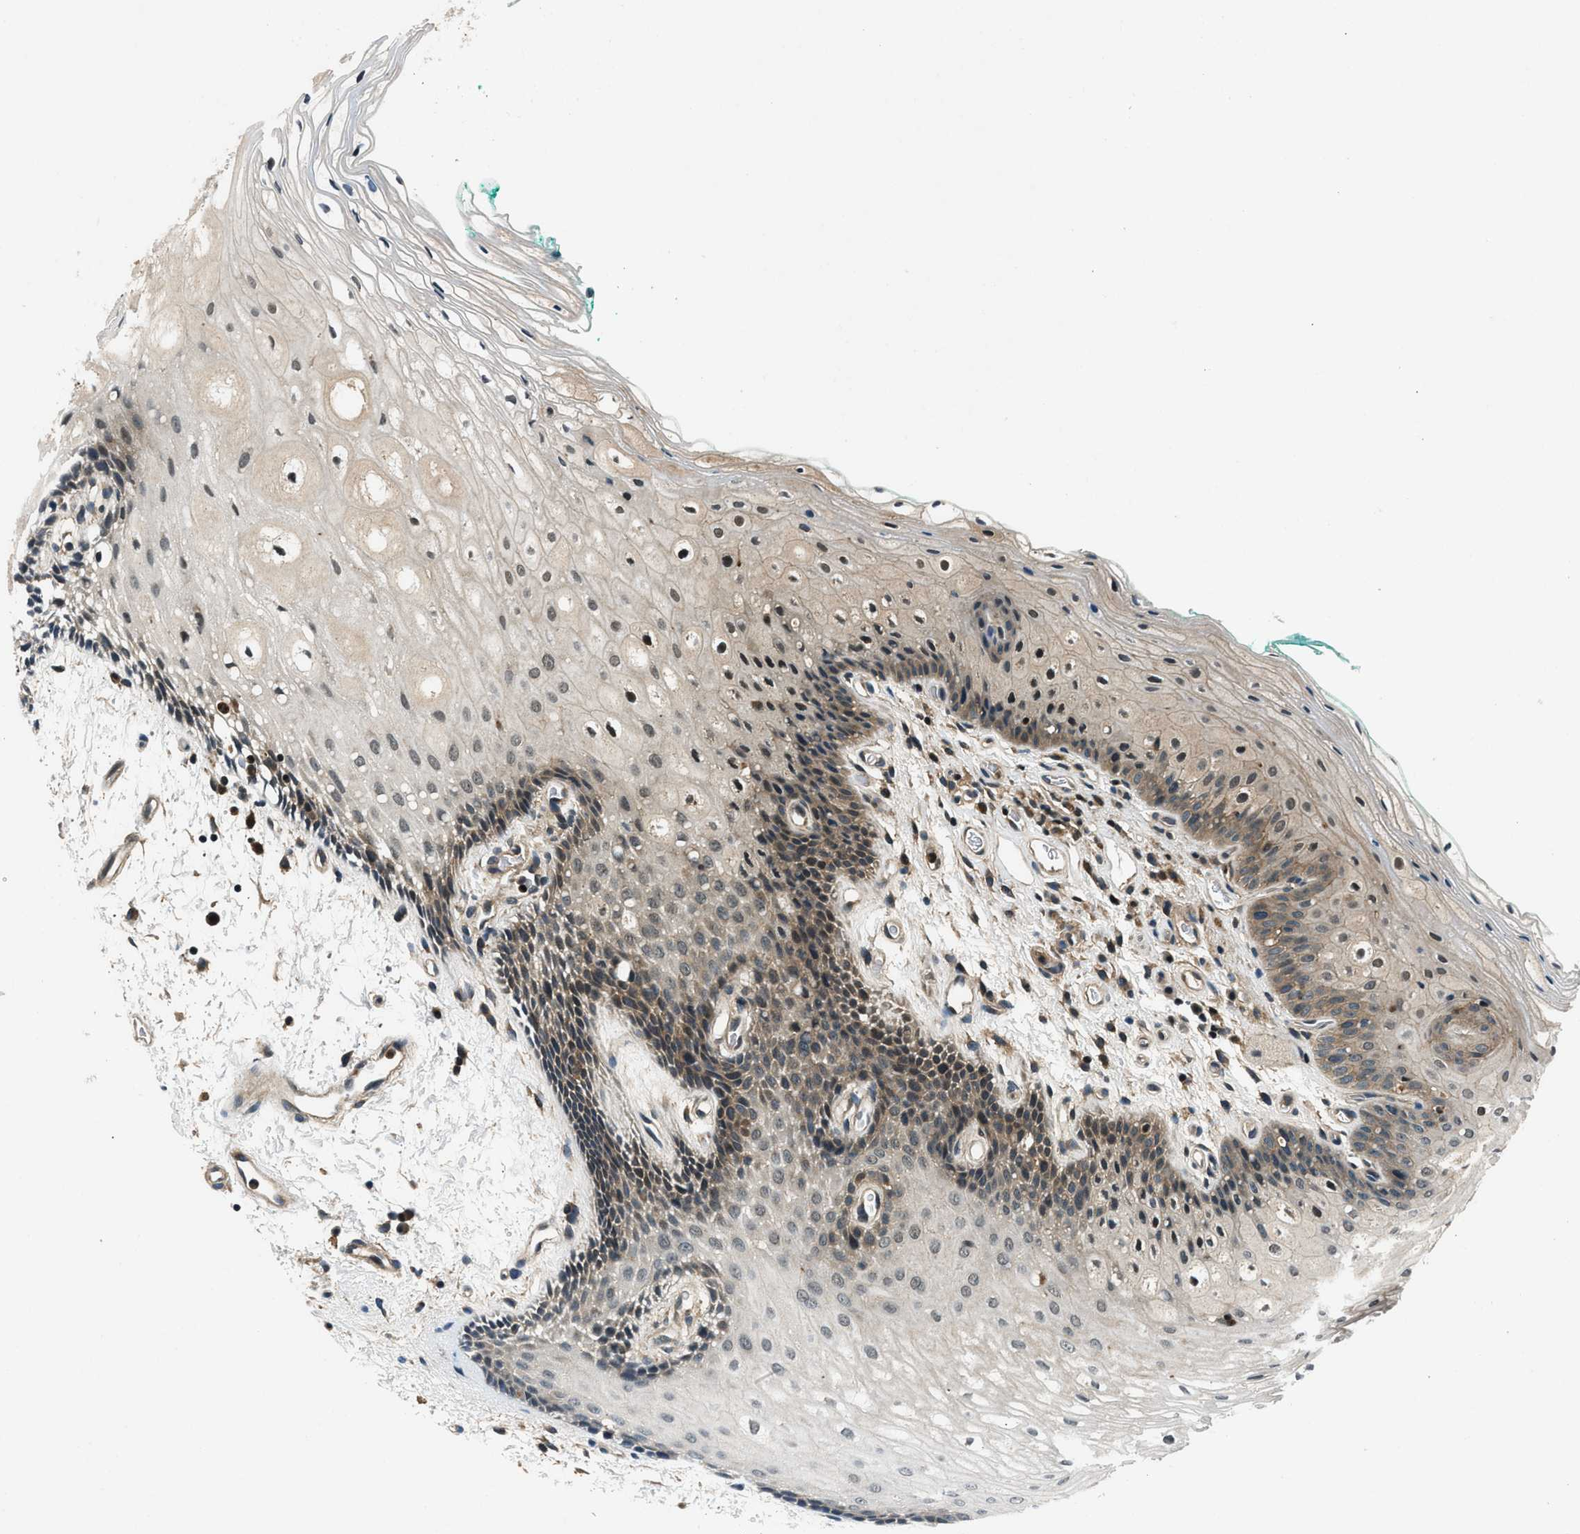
{"staining": {"intensity": "moderate", "quantity": "<25%", "location": "cytoplasmic/membranous,nuclear"}, "tissue": "oral mucosa", "cell_type": "Squamous epithelial cells", "image_type": "normal", "snomed": [{"axis": "morphology", "description": "Normal tissue, NOS"}, {"axis": "topography", "description": "Skeletal muscle"}, {"axis": "topography", "description": "Oral tissue"}, {"axis": "topography", "description": "Peripheral nerve tissue"}], "caption": "This is a micrograph of immunohistochemistry (IHC) staining of unremarkable oral mucosa, which shows moderate staining in the cytoplasmic/membranous,nuclear of squamous epithelial cells.", "gene": "ARHGEF11", "patient": {"sex": "female", "age": 84}}